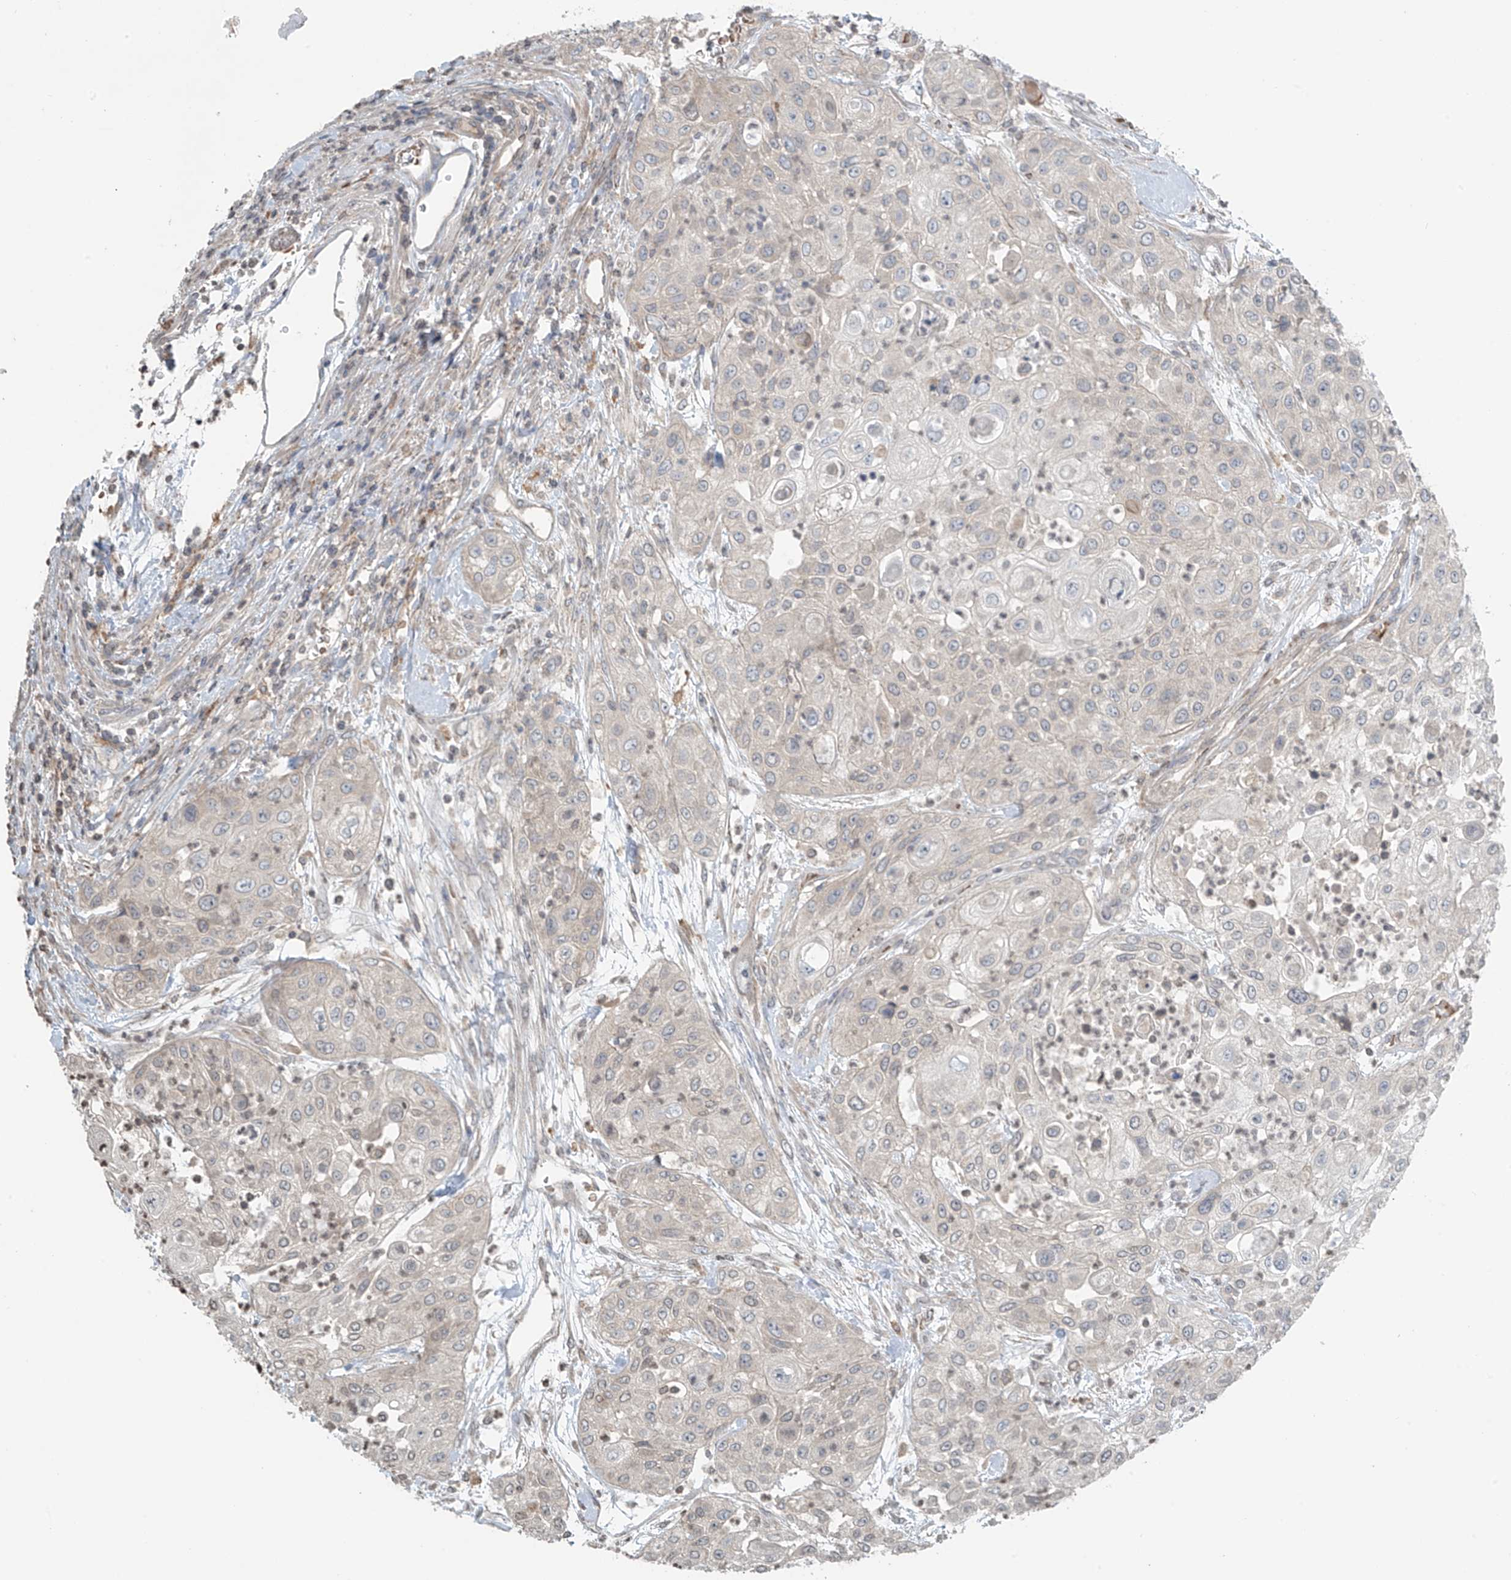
{"staining": {"intensity": "negative", "quantity": "none", "location": "none"}, "tissue": "urothelial cancer", "cell_type": "Tumor cells", "image_type": "cancer", "snomed": [{"axis": "morphology", "description": "Urothelial carcinoma, High grade"}, {"axis": "topography", "description": "Urinary bladder"}], "caption": "There is no significant expression in tumor cells of urothelial cancer.", "gene": "HOXA11", "patient": {"sex": "female", "age": 79}}